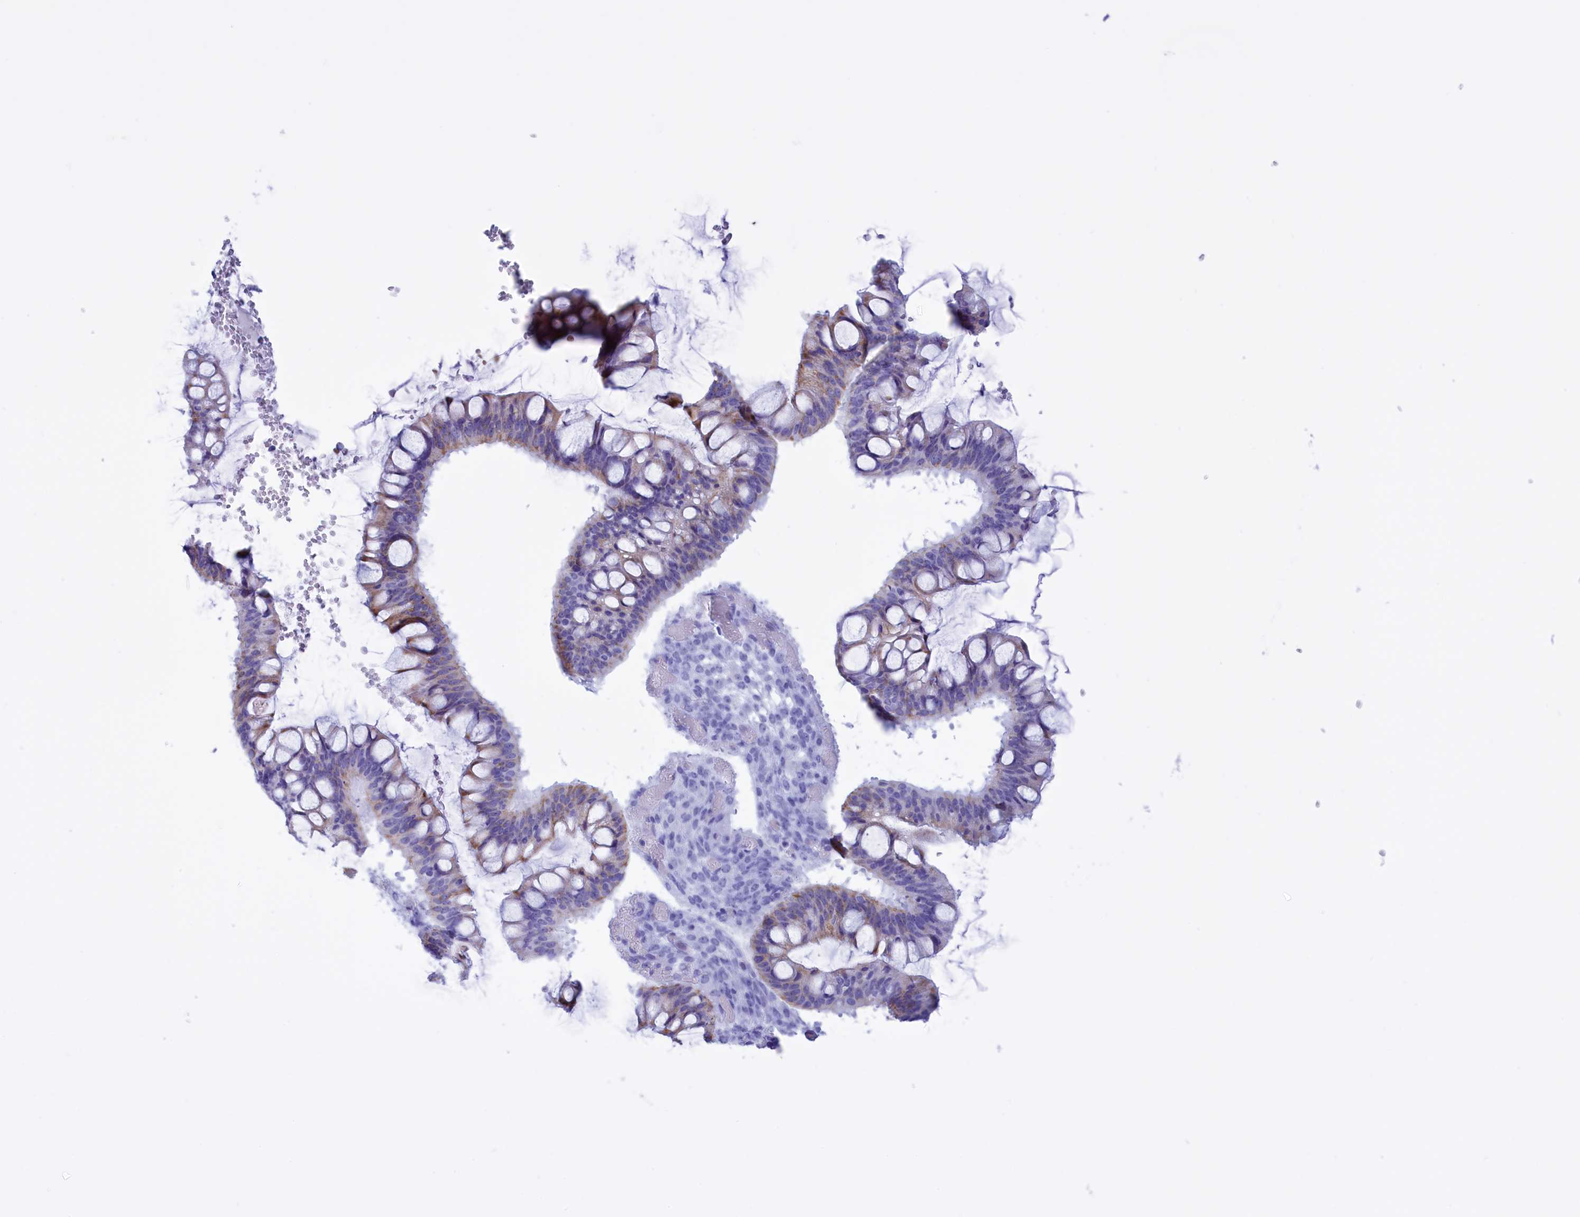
{"staining": {"intensity": "moderate", "quantity": "<25%", "location": "cytoplasmic/membranous"}, "tissue": "ovarian cancer", "cell_type": "Tumor cells", "image_type": "cancer", "snomed": [{"axis": "morphology", "description": "Cystadenocarcinoma, mucinous, NOS"}, {"axis": "topography", "description": "Ovary"}], "caption": "The photomicrograph shows immunohistochemical staining of ovarian cancer. There is moderate cytoplasmic/membranous staining is seen in approximately <25% of tumor cells. The staining was performed using DAB, with brown indicating positive protein expression. Nuclei are stained blue with hematoxylin.", "gene": "BRI3", "patient": {"sex": "female", "age": 73}}